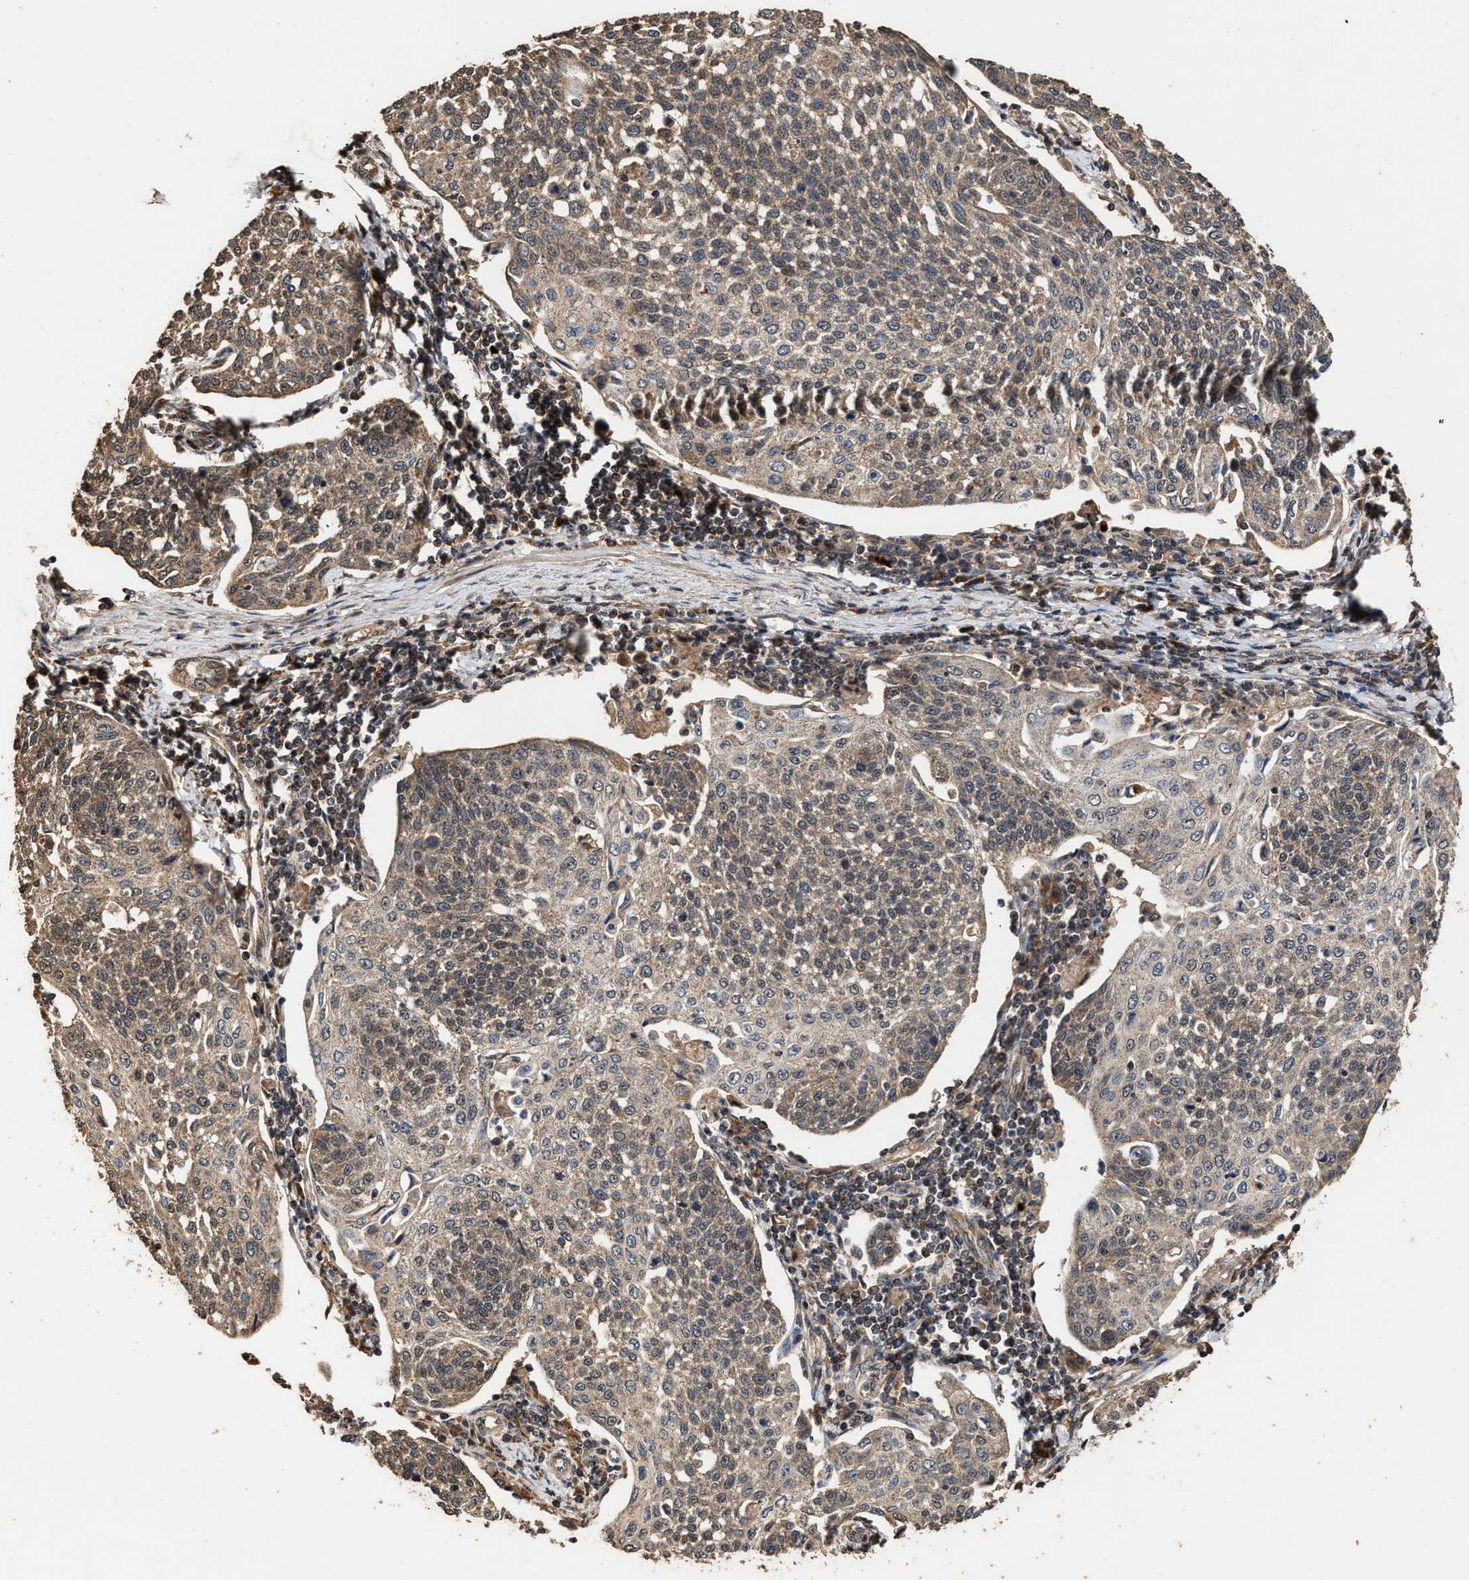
{"staining": {"intensity": "moderate", "quantity": ">75%", "location": "cytoplasmic/membranous"}, "tissue": "cervical cancer", "cell_type": "Tumor cells", "image_type": "cancer", "snomed": [{"axis": "morphology", "description": "Squamous cell carcinoma, NOS"}, {"axis": "topography", "description": "Cervix"}], "caption": "Tumor cells display medium levels of moderate cytoplasmic/membranous staining in approximately >75% of cells in human cervical squamous cell carcinoma.", "gene": "ZNHIT6", "patient": {"sex": "female", "age": 34}}